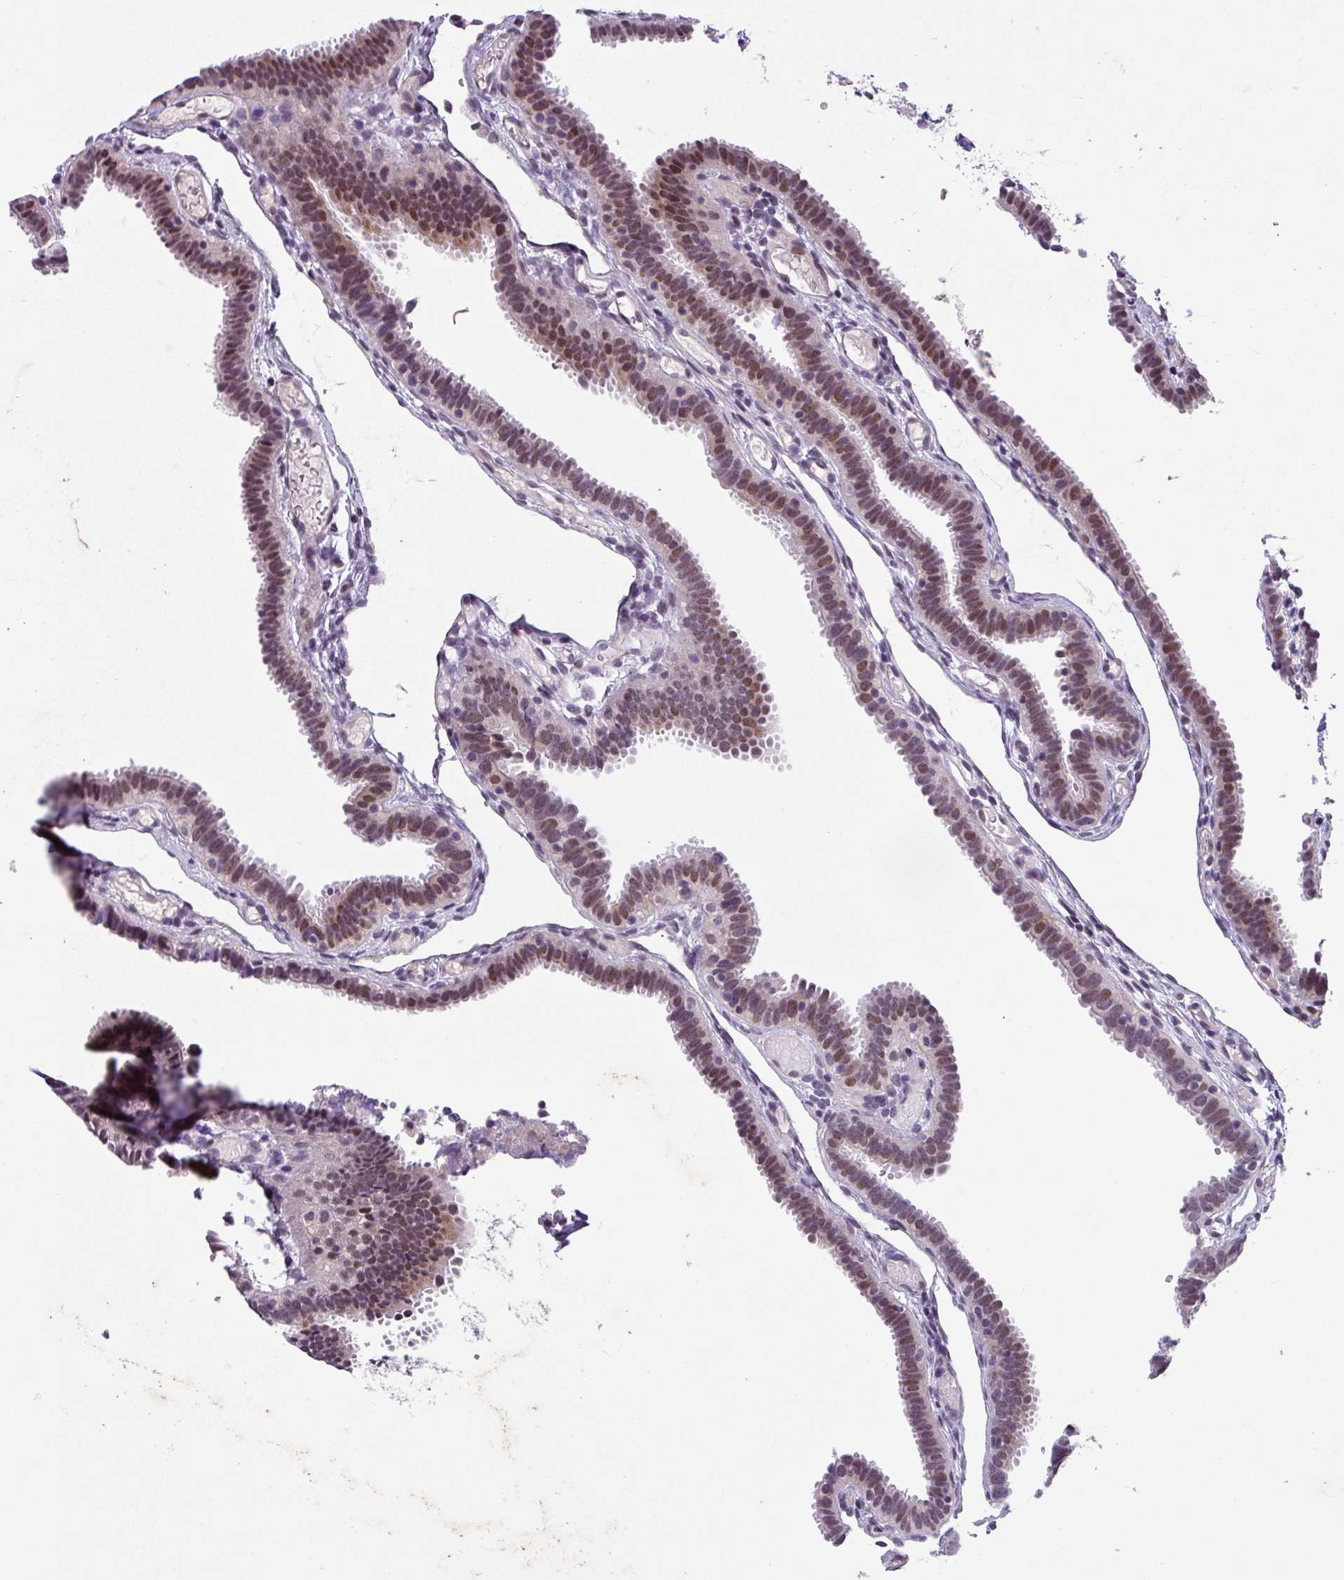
{"staining": {"intensity": "moderate", "quantity": "25%-75%", "location": "nuclear"}, "tissue": "fallopian tube", "cell_type": "Glandular cells", "image_type": "normal", "snomed": [{"axis": "morphology", "description": "Normal tissue, NOS"}, {"axis": "topography", "description": "Fallopian tube"}], "caption": "A brown stain shows moderate nuclear positivity of a protein in glandular cells of unremarkable fallopian tube. The staining was performed using DAB (3,3'-diaminobenzidine) to visualize the protein expression in brown, while the nuclei were stained in blue with hematoxylin (Magnification: 20x).", "gene": "ZFP3", "patient": {"sex": "female", "age": 37}}